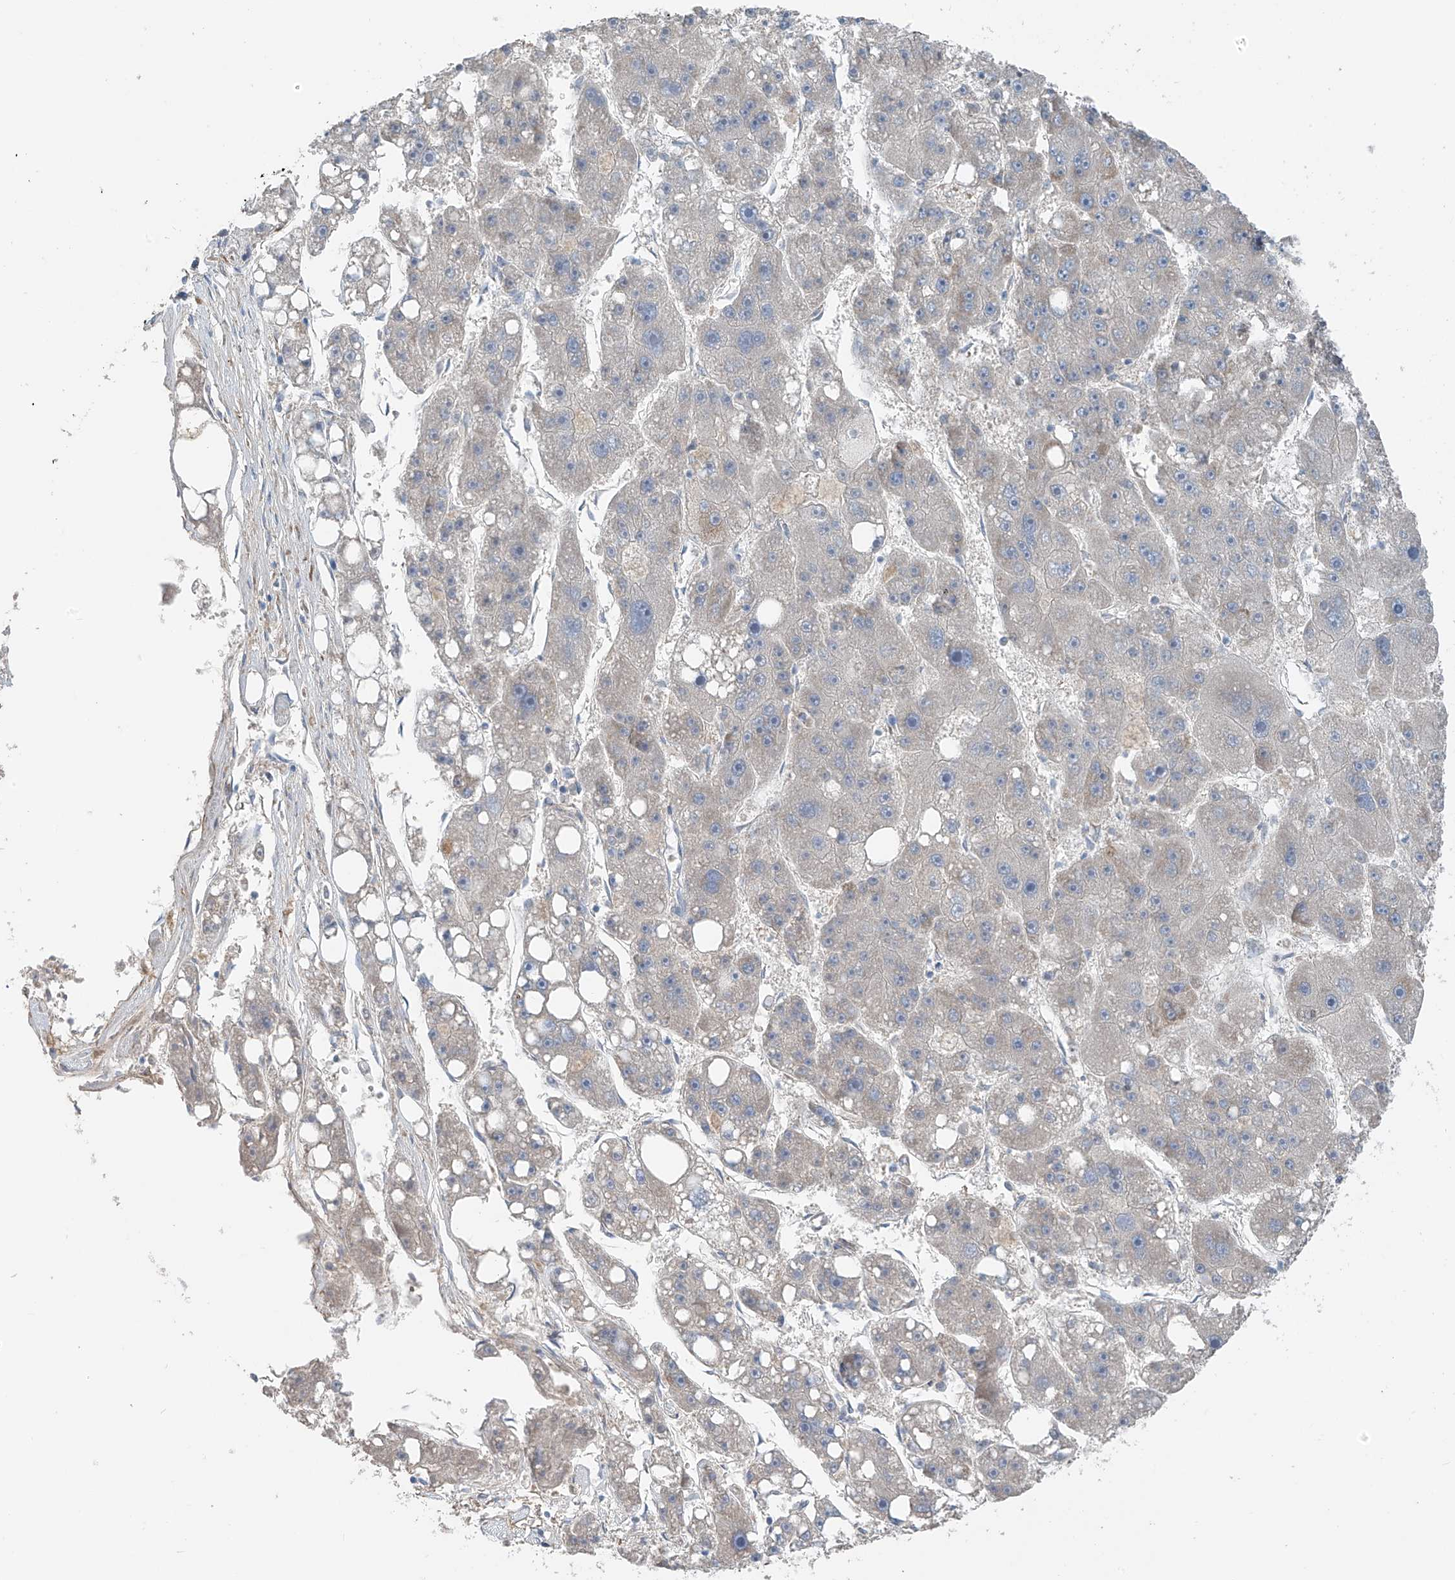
{"staining": {"intensity": "negative", "quantity": "none", "location": "none"}, "tissue": "liver cancer", "cell_type": "Tumor cells", "image_type": "cancer", "snomed": [{"axis": "morphology", "description": "Carcinoma, Hepatocellular, NOS"}, {"axis": "topography", "description": "Liver"}], "caption": "IHC histopathology image of neoplastic tissue: hepatocellular carcinoma (liver) stained with DAB reveals no significant protein expression in tumor cells.", "gene": "GALNTL6", "patient": {"sex": "female", "age": 61}}